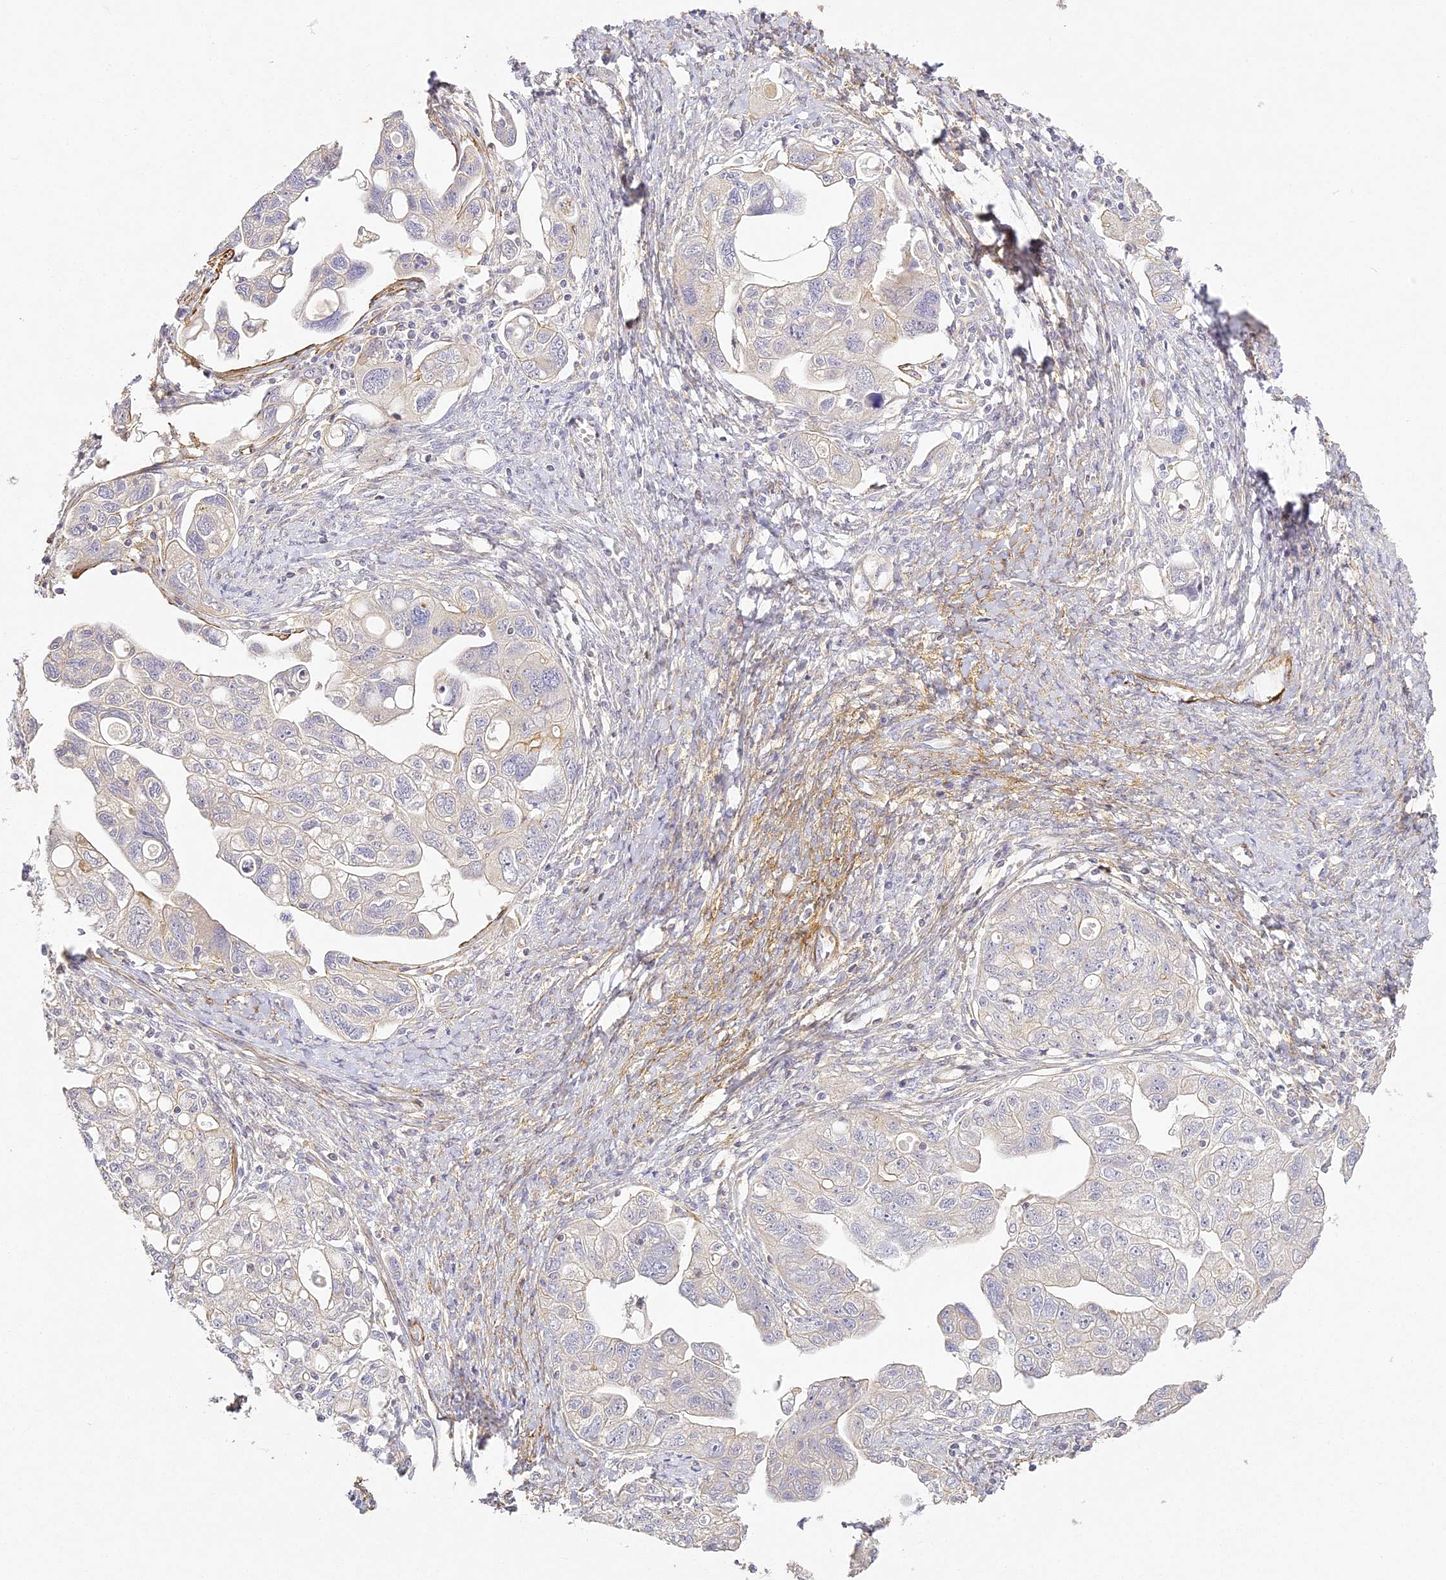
{"staining": {"intensity": "negative", "quantity": "none", "location": "none"}, "tissue": "ovarian cancer", "cell_type": "Tumor cells", "image_type": "cancer", "snomed": [{"axis": "morphology", "description": "Carcinoma, NOS"}, {"axis": "morphology", "description": "Cystadenocarcinoma, serous, NOS"}, {"axis": "topography", "description": "Ovary"}], "caption": "A photomicrograph of human ovarian cancer is negative for staining in tumor cells.", "gene": "MED28", "patient": {"sex": "female", "age": 69}}